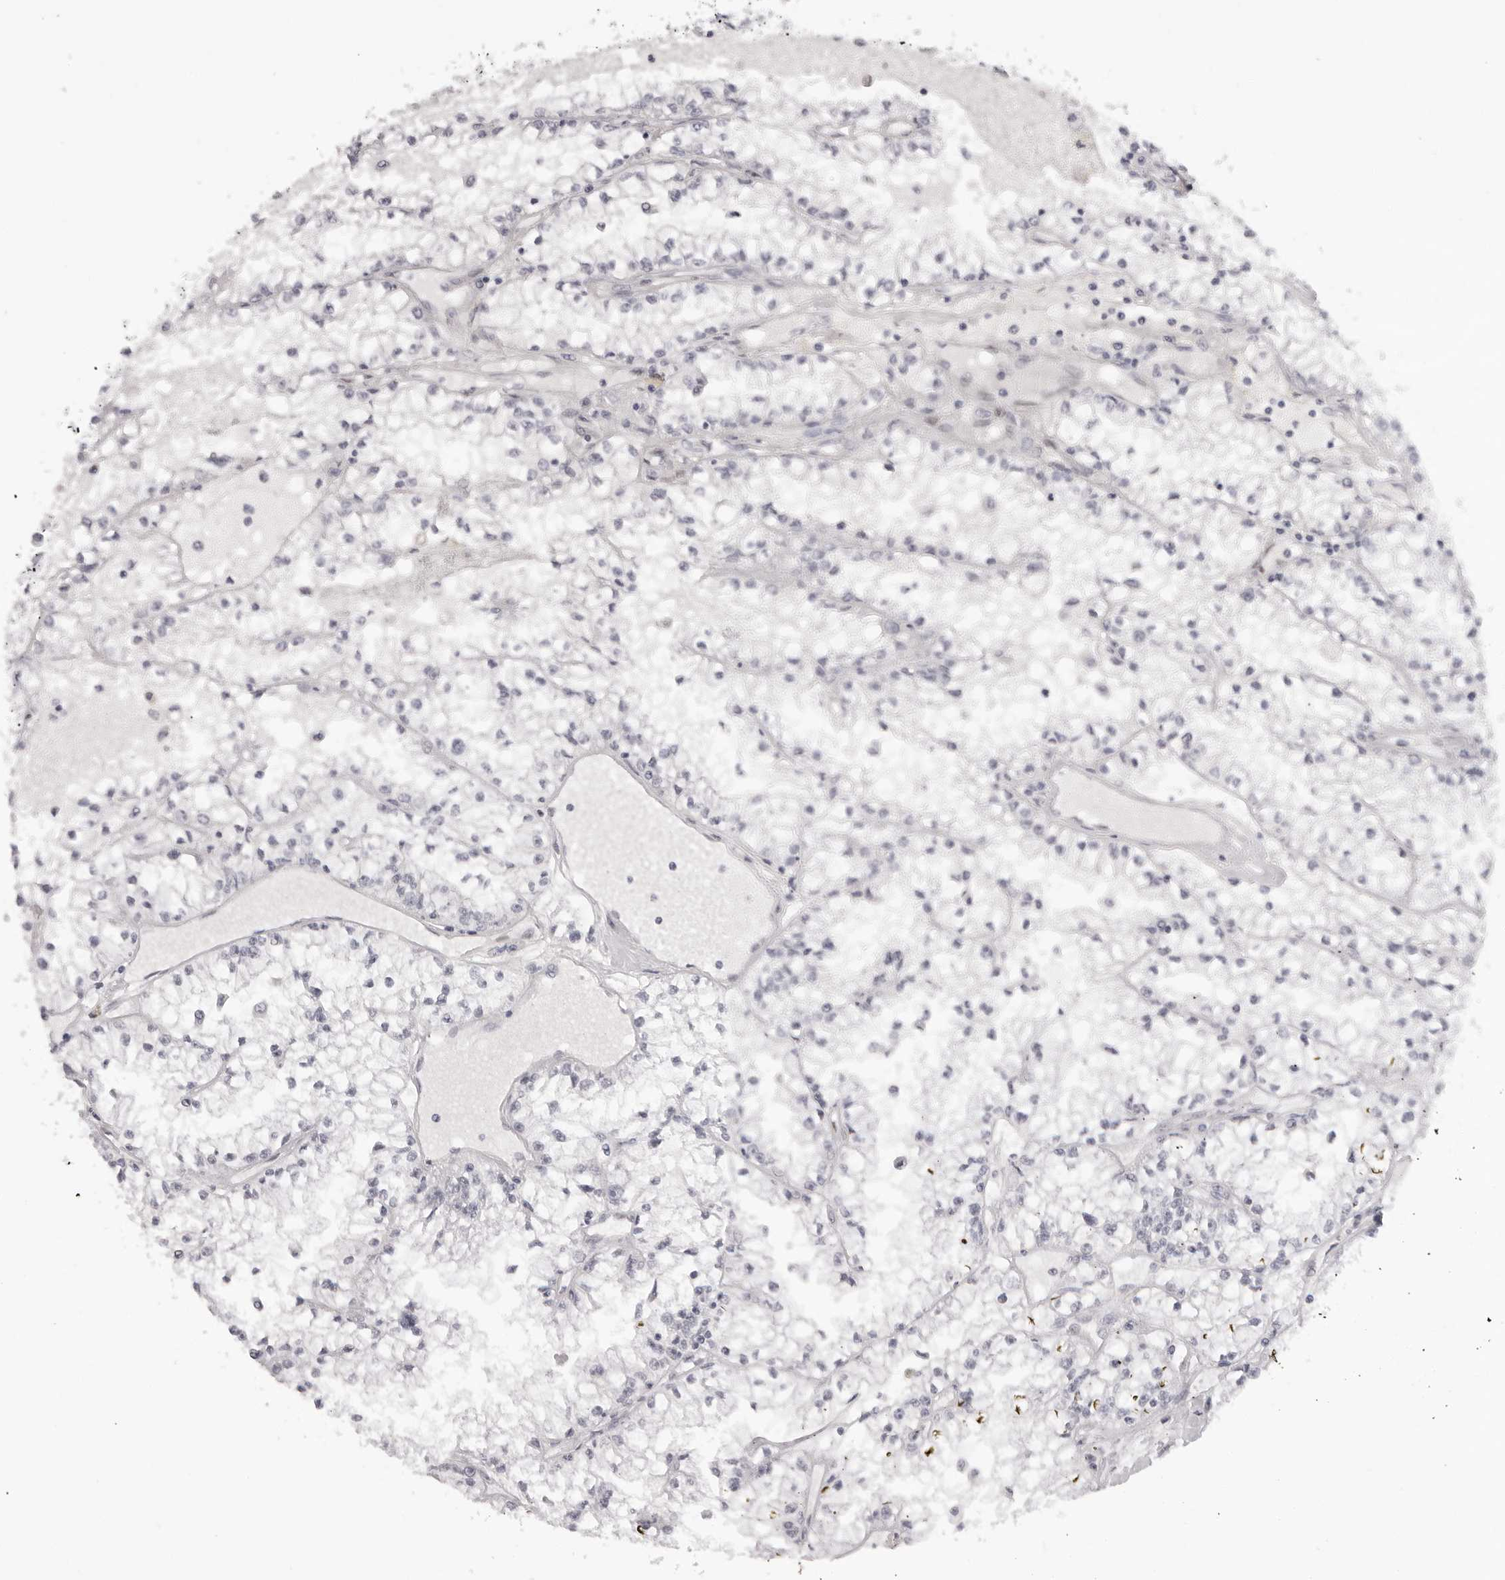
{"staining": {"intensity": "negative", "quantity": "none", "location": "none"}, "tissue": "renal cancer", "cell_type": "Tumor cells", "image_type": "cancer", "snomed": [{"axis": "morphology", "description": "Adenocarcinoma, NOS"}, {"axis": "topography", "description": "Kidney"}], "caption": "Immunohistochemistry photomicrograph of neoplastic tissue: adenocarcinoma (renal) stained with DAB (3,3'-diaminobenzidine) exhibits no significant protein positivity in tumor cells. (DAB (3,3'-diaminobenzidine) immunohistochemistry, high magnification).", "gene": "MAFK", "patient": {"sex": "male", "age": 56}}